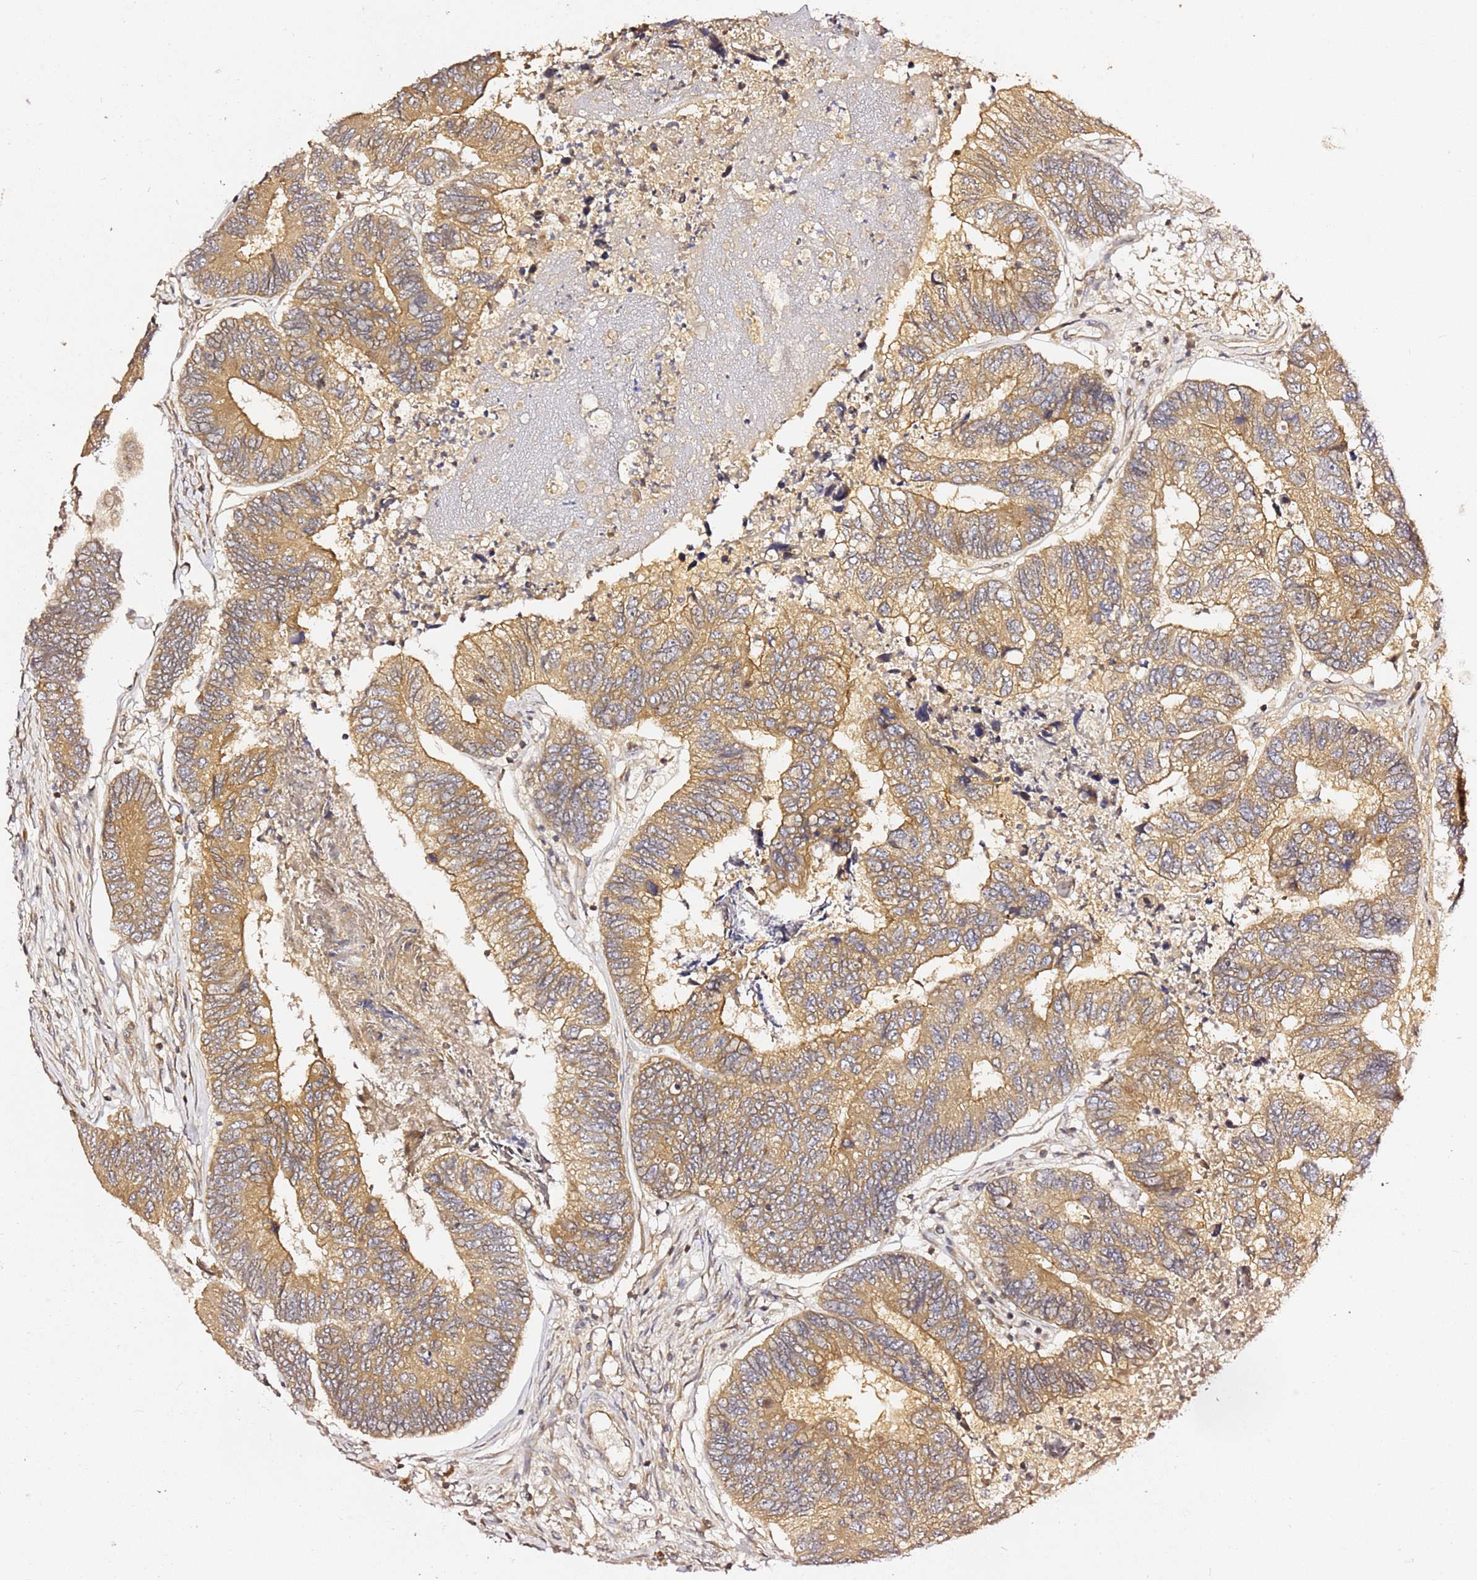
{"staining": {"intensity": "moderate", "quantity": ">75%", "location": "cytoplasmic/membranous"}, "tissue": "colorectal cancer", "cell_type": "Tumor cells", "image_type": "cancer", "snomed": [{"axis": "morphology", "description": "Adenocarcinoma, NOS"}, {"axis": "topography", "description": "Colon"}], "caption": "IHC histopathology image of neoplastic tissue: human adenocarcinoma (colorectal) stained using IHC shows medium levels of moderate protein expression localized specifically in the cytoplasmic/membranous of tumor cells, appearing as a cytoplasmic/membranous brown color.", "gene": "OSBPL2", "patient": {"sex": "female", "age": 67}}